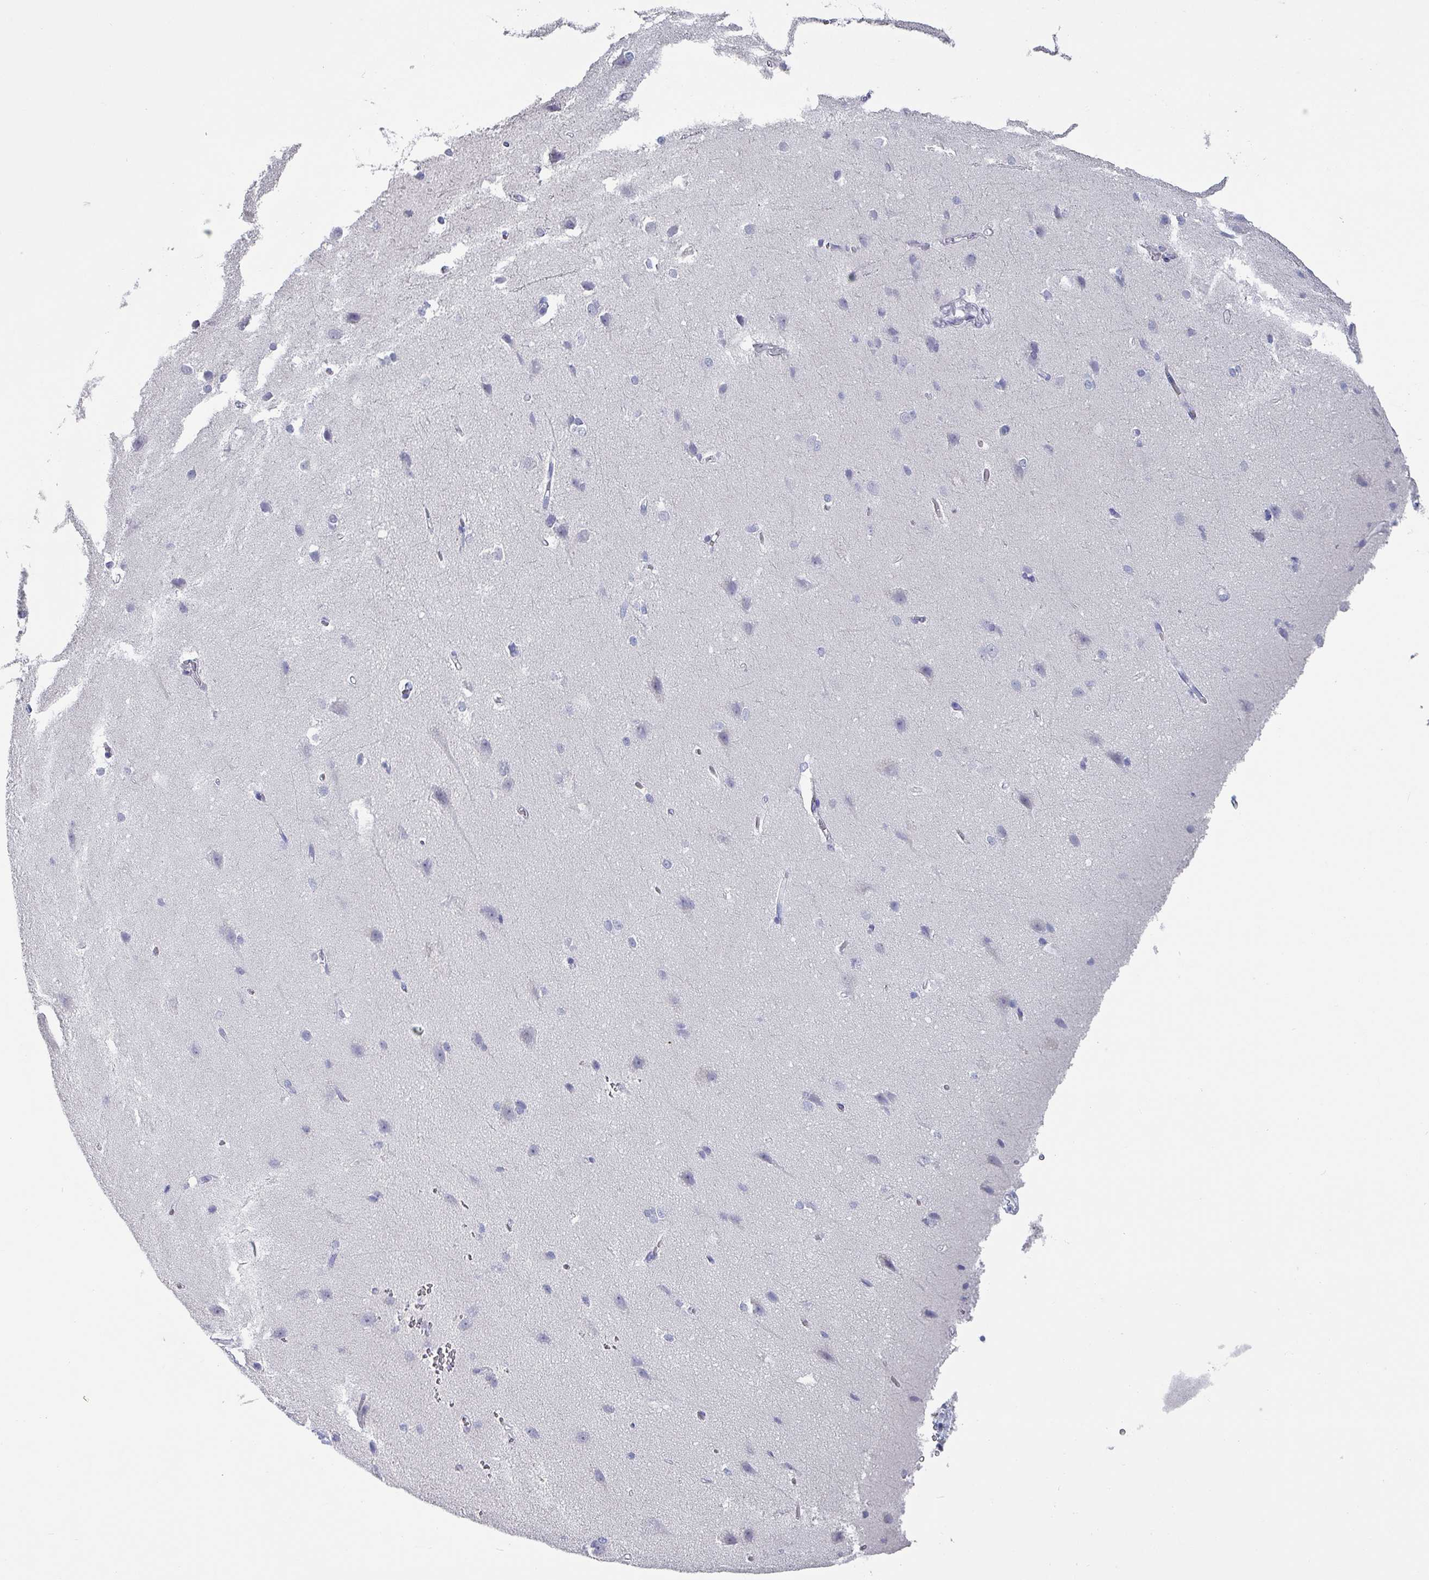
{"staining": {"intensity": "negative", "quantity": "none", "location": "none"}, "tissue": "cerebral cortex", "cell_type": "Endothelial cells", "image_type": "normal", "snomed": [{"axis": "morphology", "description": "Normal tissue, NOS"}, {"axis": "topography", "description": "Cerebral cortex"}], "caption": "Histopathology image shows no significant protein positivity in endothelial cells of benign cerebral cortex. The staining was performed using DAB (3,3'-diaminobenzidine) to visualize the protein expression in brown, while the nuclei were stained in blue with hematoxylin (Magnification: 20x).", "gene": "INS", "patient": {"sex": "male", "age": 37}}